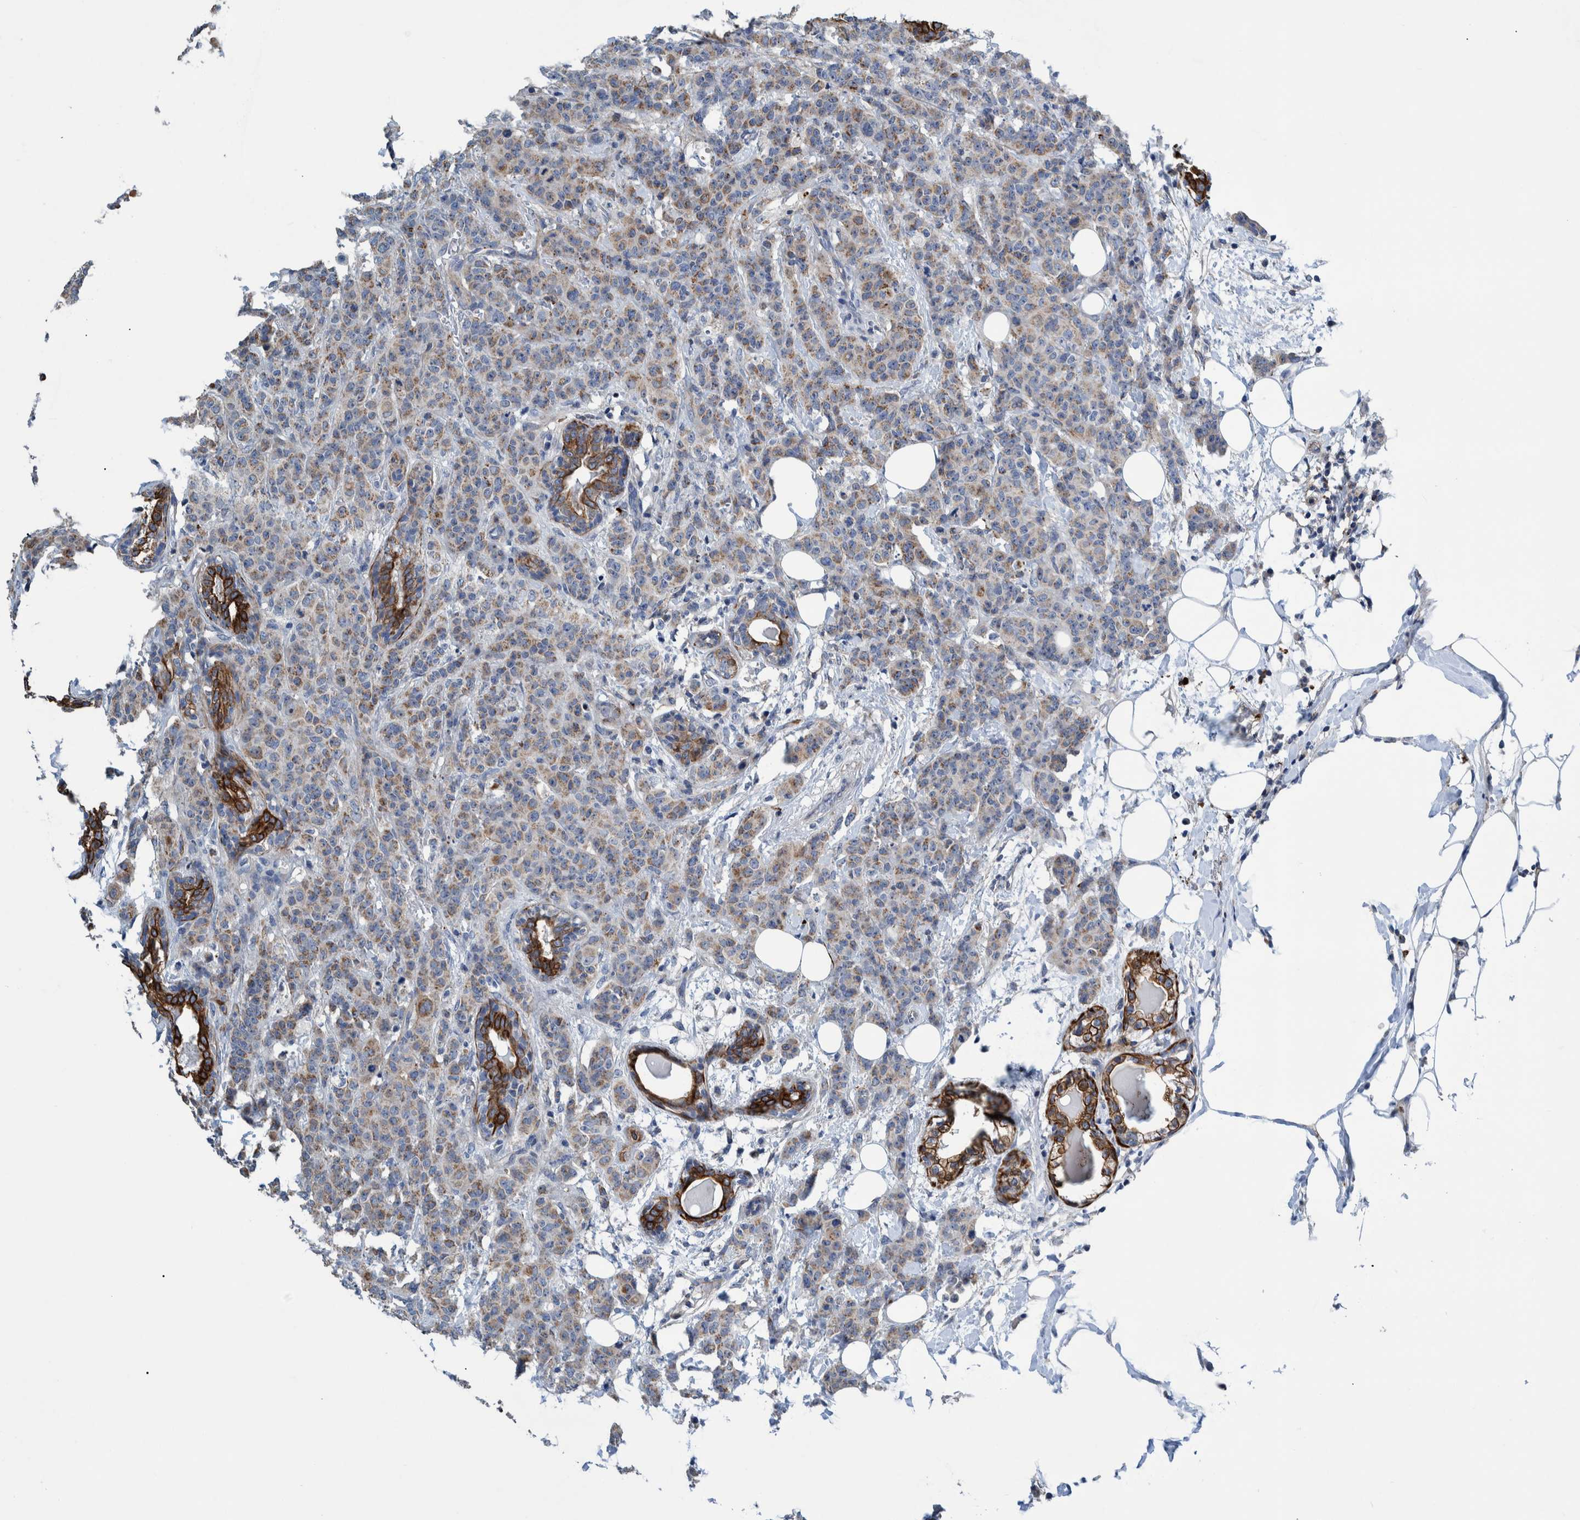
{"staining": {"intensity": "weak", "quantity": ">75%", "location": "cytoplasmic/membranous"}, "tissue": "breast cancer", "cell_type": "Tumor cells", "image_type": "cancer", "snomed": [{"axis": "morphology", "description": "Normal tissue, NOS"}, {"axis": "morphology", "description": "Duct carcinoma"}, {"axis": "topography", "description": "Breast"}], "caption": "Human invasive ductal carcinoma (breast) stained with a protein marker reveals weak staining in tumor cells.", "gene": "MKS1", "patient": {"sex": "female", "age": 40}}